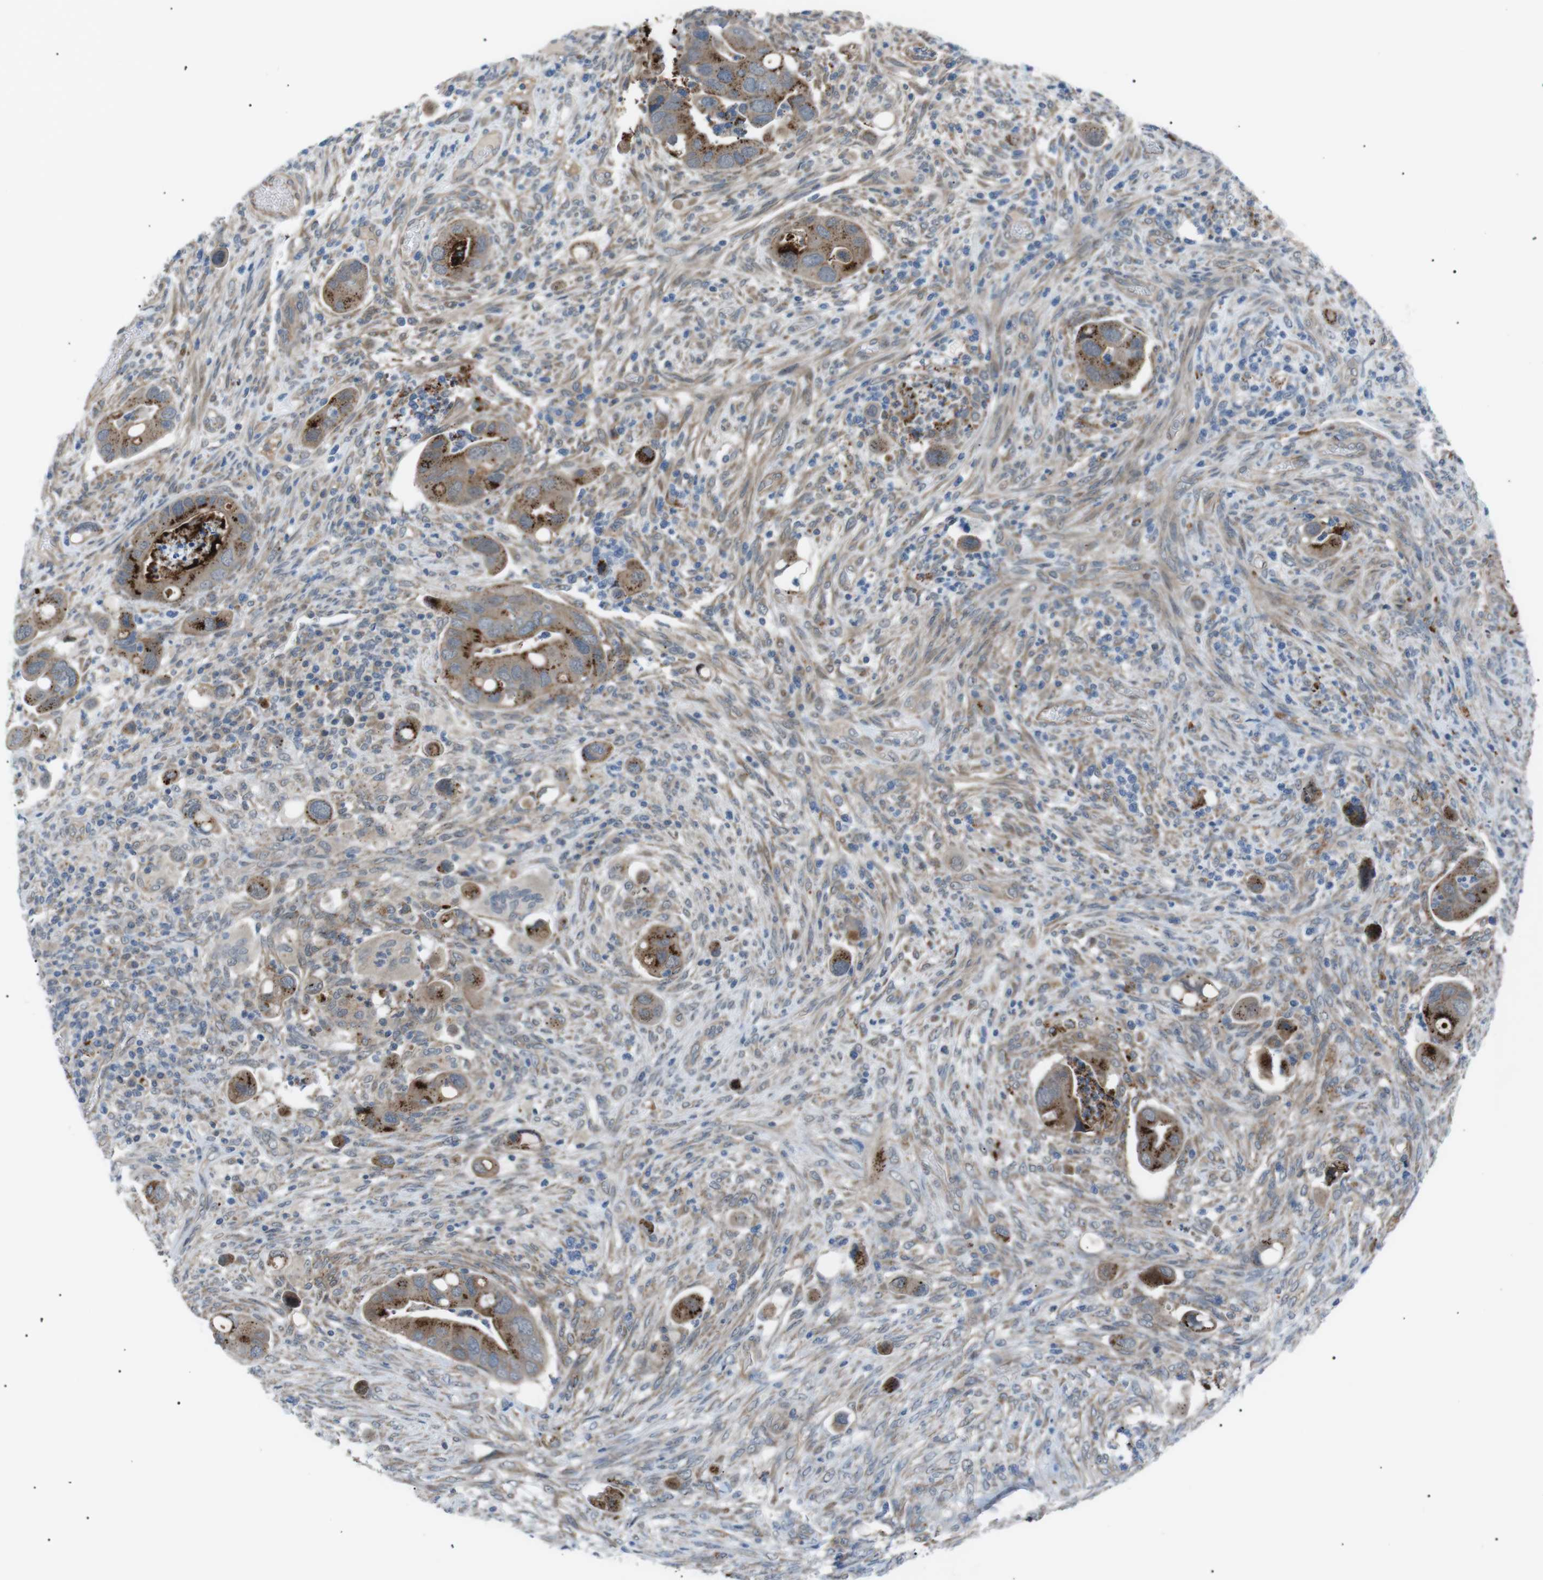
{"staining": {"intensity": "moderate", "quantity": ">75%", "location": "cytoplasmic/membranous"}, "tissue": "colorectal cancer", "cell_type": "Tumor cells", "image_type": "cancer", "snomed": [{"axis": "morphology", "description": "Adenocarcinoma, NOS"}, {"axis": "topography", "description": "Rectum"}], "caption": "Immunohistochemical staining of colorectal cancer (adenocarcinoma) demonstrates medium levels of moderate cytoplasmic/membranous protein positivity in about >75% of tumor cells. The staining was performed using DAB to visualize the protein expression in brown, while the nuclei were stained in blue with hematoxylin (Magnification: 20x).", "gene": "B4GALNT2", "patient": {"sex": "female", "age": 57}}